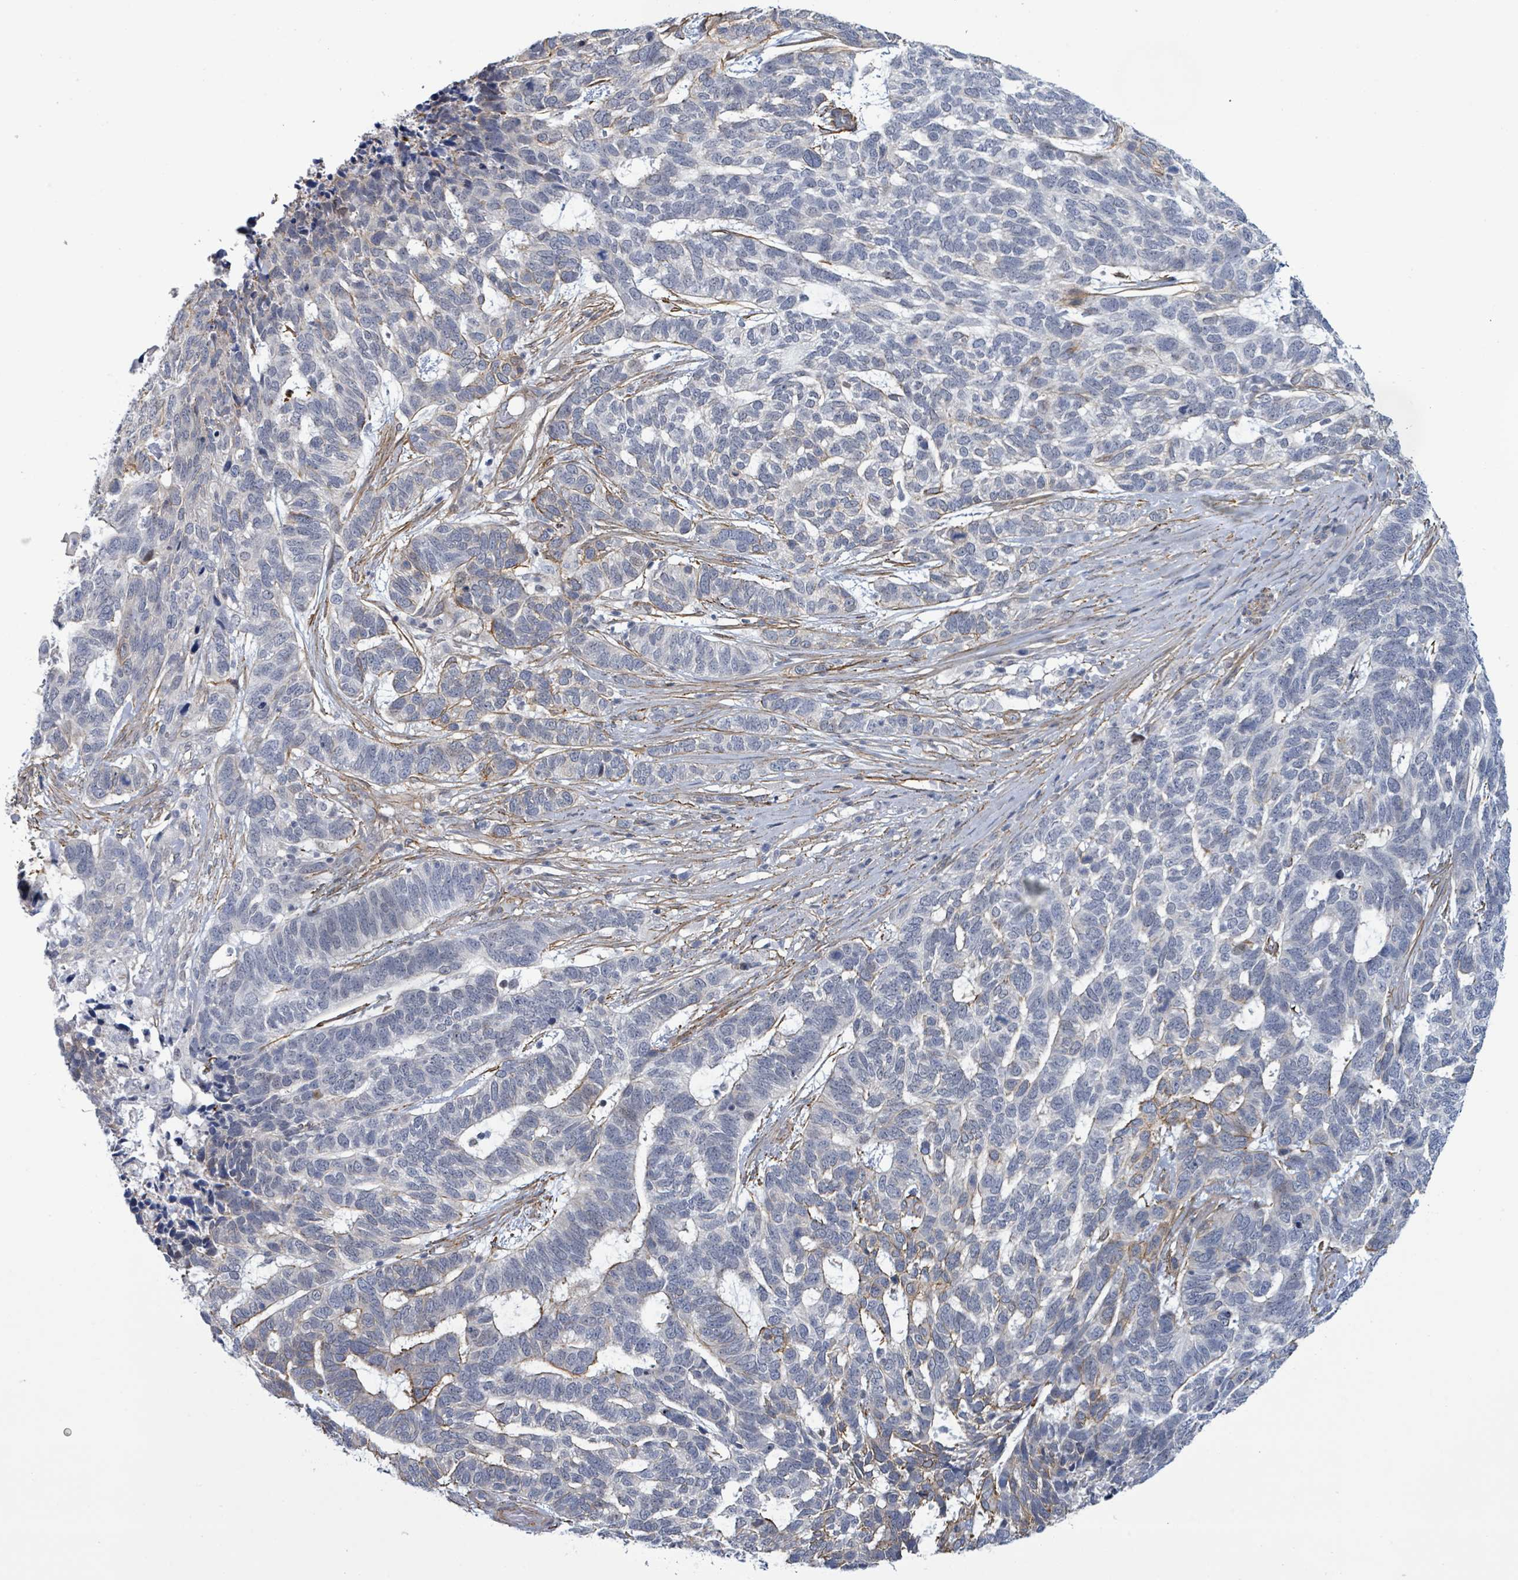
{"staining": {"intensity": "negative", "quantity": "none", "location": "none"}, "tissue": "skin cancer", "cell_type": "Tumor cells", "image_type": "cancer", "snomed": [{"axis": "morphology", "description": "Basal cell carcinoma"}, {"axis": "topography", "description": "Skin"}], "caption": "This is an immunohistochemistry (IHC) histopathology image of skin cancer (basal cell carcinoma). There is no staining in tumor cells.", "gene": "DMRTC1B", "patient": {"sex": "female", "age": 65}}